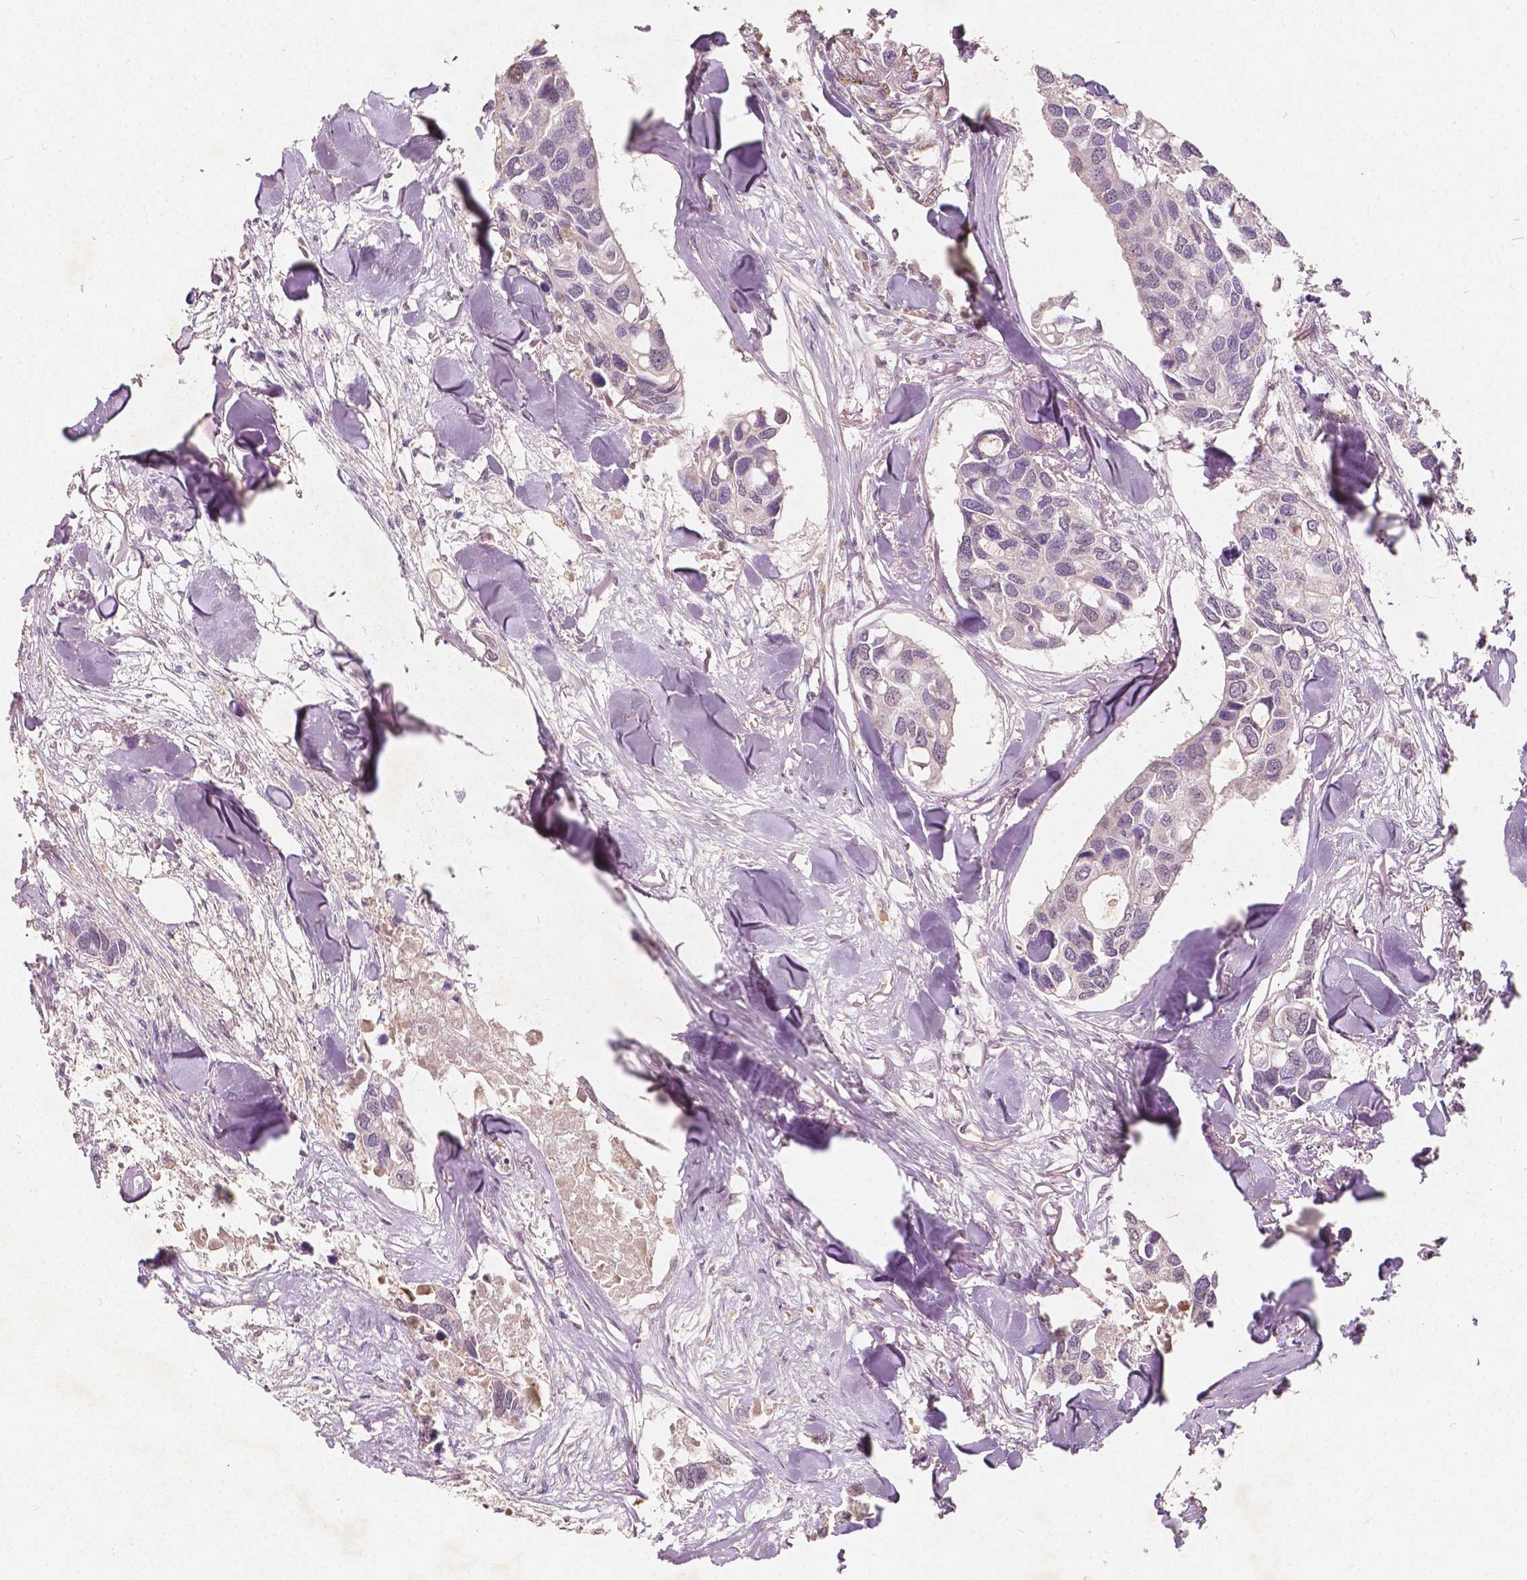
{"staining": {"intensity": "negative", "quantity": "none", "location": "none"}, "tissue": "breast cancer", "cell_type": "Tumor cells", "image_type": "cancer", "snomed": [{"axis": "morphology", "description": "Duct carcinoma"}, {"axis": "topography", "description": "Breast"}], "caption": "Breast cancer (invasive ductal carcinoma) was stained to show a protein in brown. There is no significant staining in tumor cells.", "gene": "SOX15", "patient": {"sex": "female", "age": 83}}